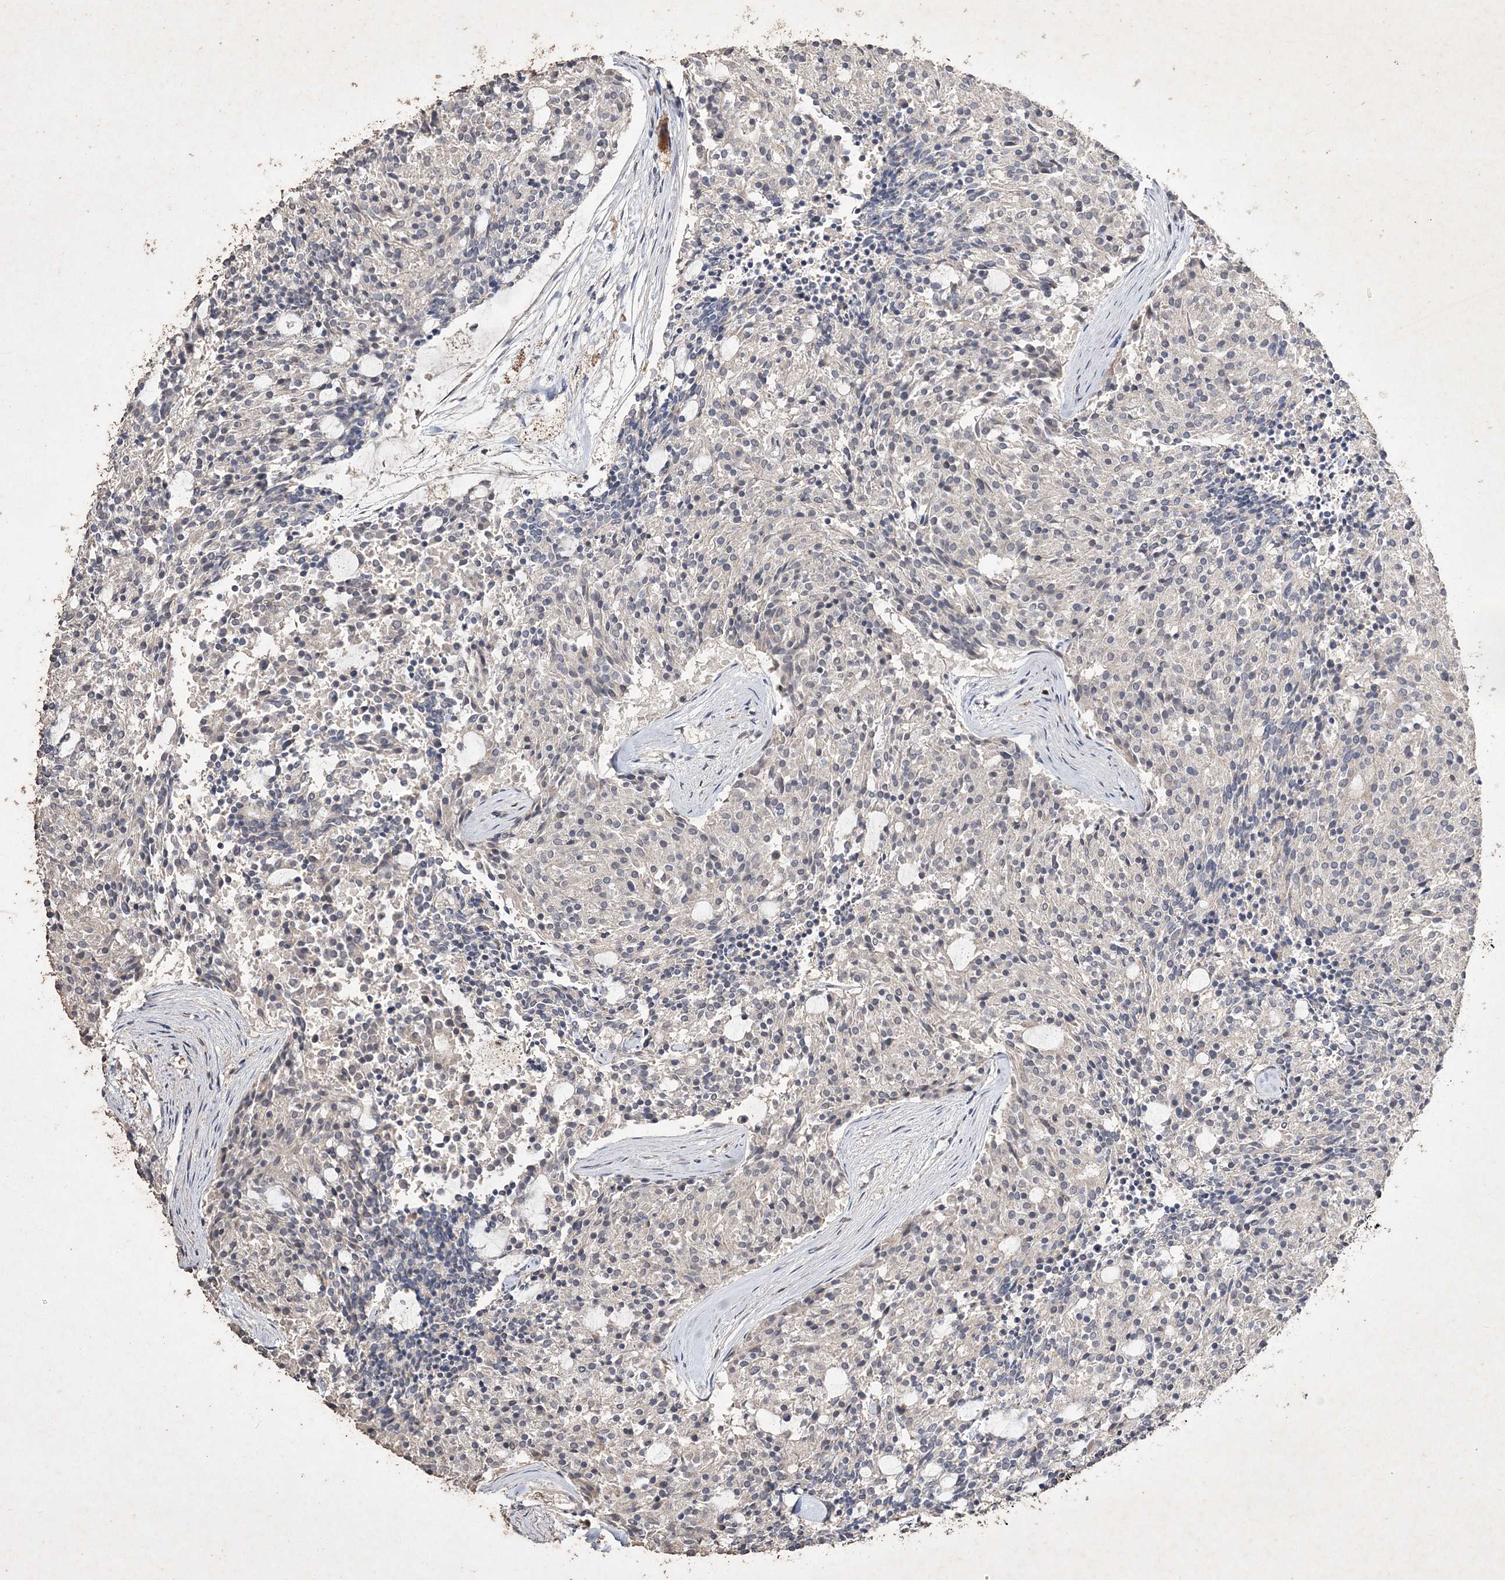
{"staining": {"intensity": "negative", "quantity": "none", "location": "none"}, "tissue": "carcinoid", "cell_type": "Tumor cells", "image_type": "cancer", "snomed": [{"axis": "morphology", "description": "Carcinoid, malignant, NOS"}, {"axis": "topography", "description": "Pancreas"}], "caption": "Image shows no significant protein expression in tumor cells of malignant carcinoid.", "gene": "C3orf38", "patient": {"sex": "female", "age": 54}}